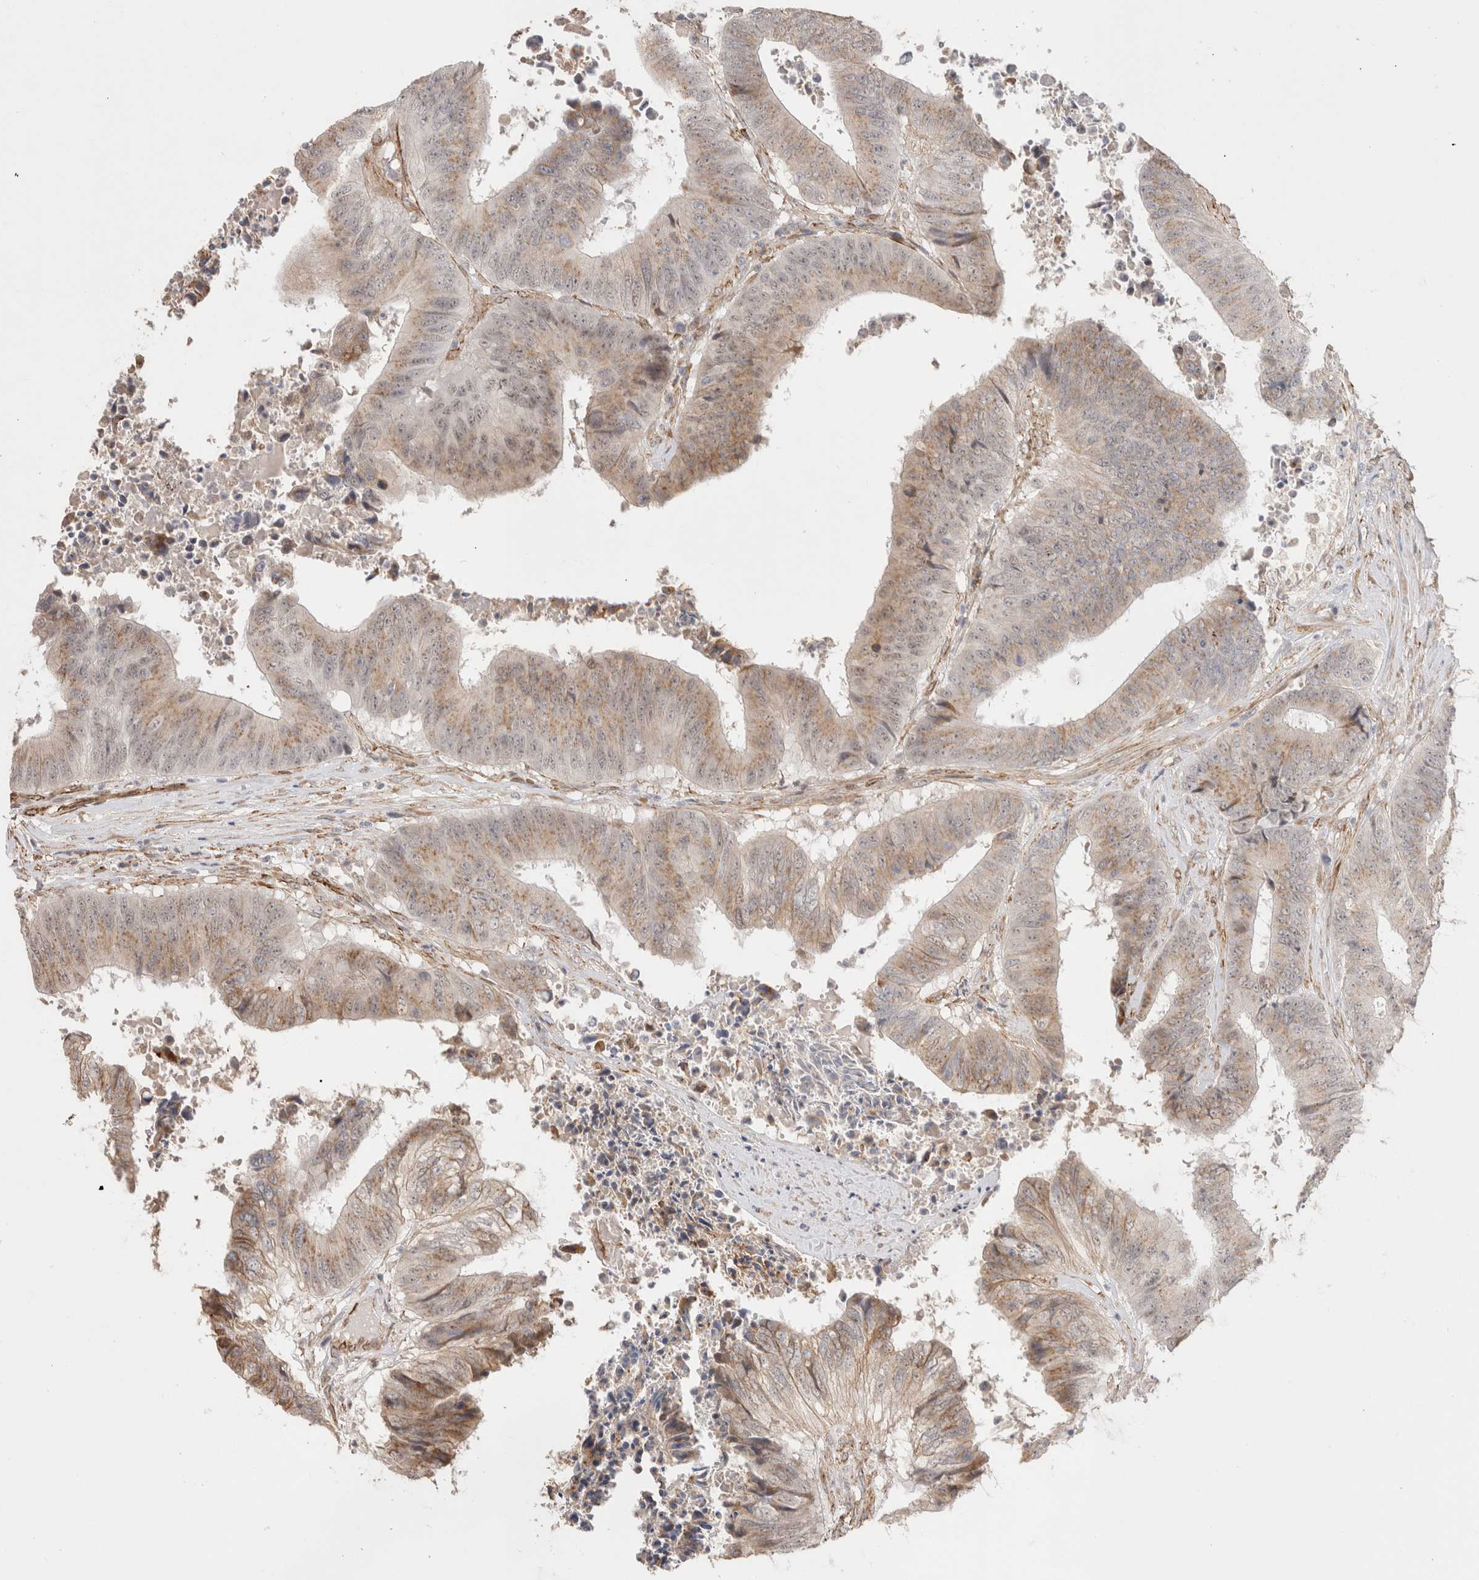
{"staining": {"intensity": "weak", "quantity": ">75%", "location": "cytoplasmic/membranous"}, "tissue": "colorectal cancer", "cell_type": "Tumor cells", "image_type": "cancer", "snomed": [{"axis": "morphology", "description": "Adenocarcinoma, NOS"}, {"axis": "topography", "description": "Rectum"}], "caption": "This photomicrograph displays immunohistochemistry staining of colorectal cancer, with low weak cytoplasmic/membranous positivity in about >75% of tumor cells.", "gene": "CAAP1", "patient": {"sex": "male", "age": 72}}